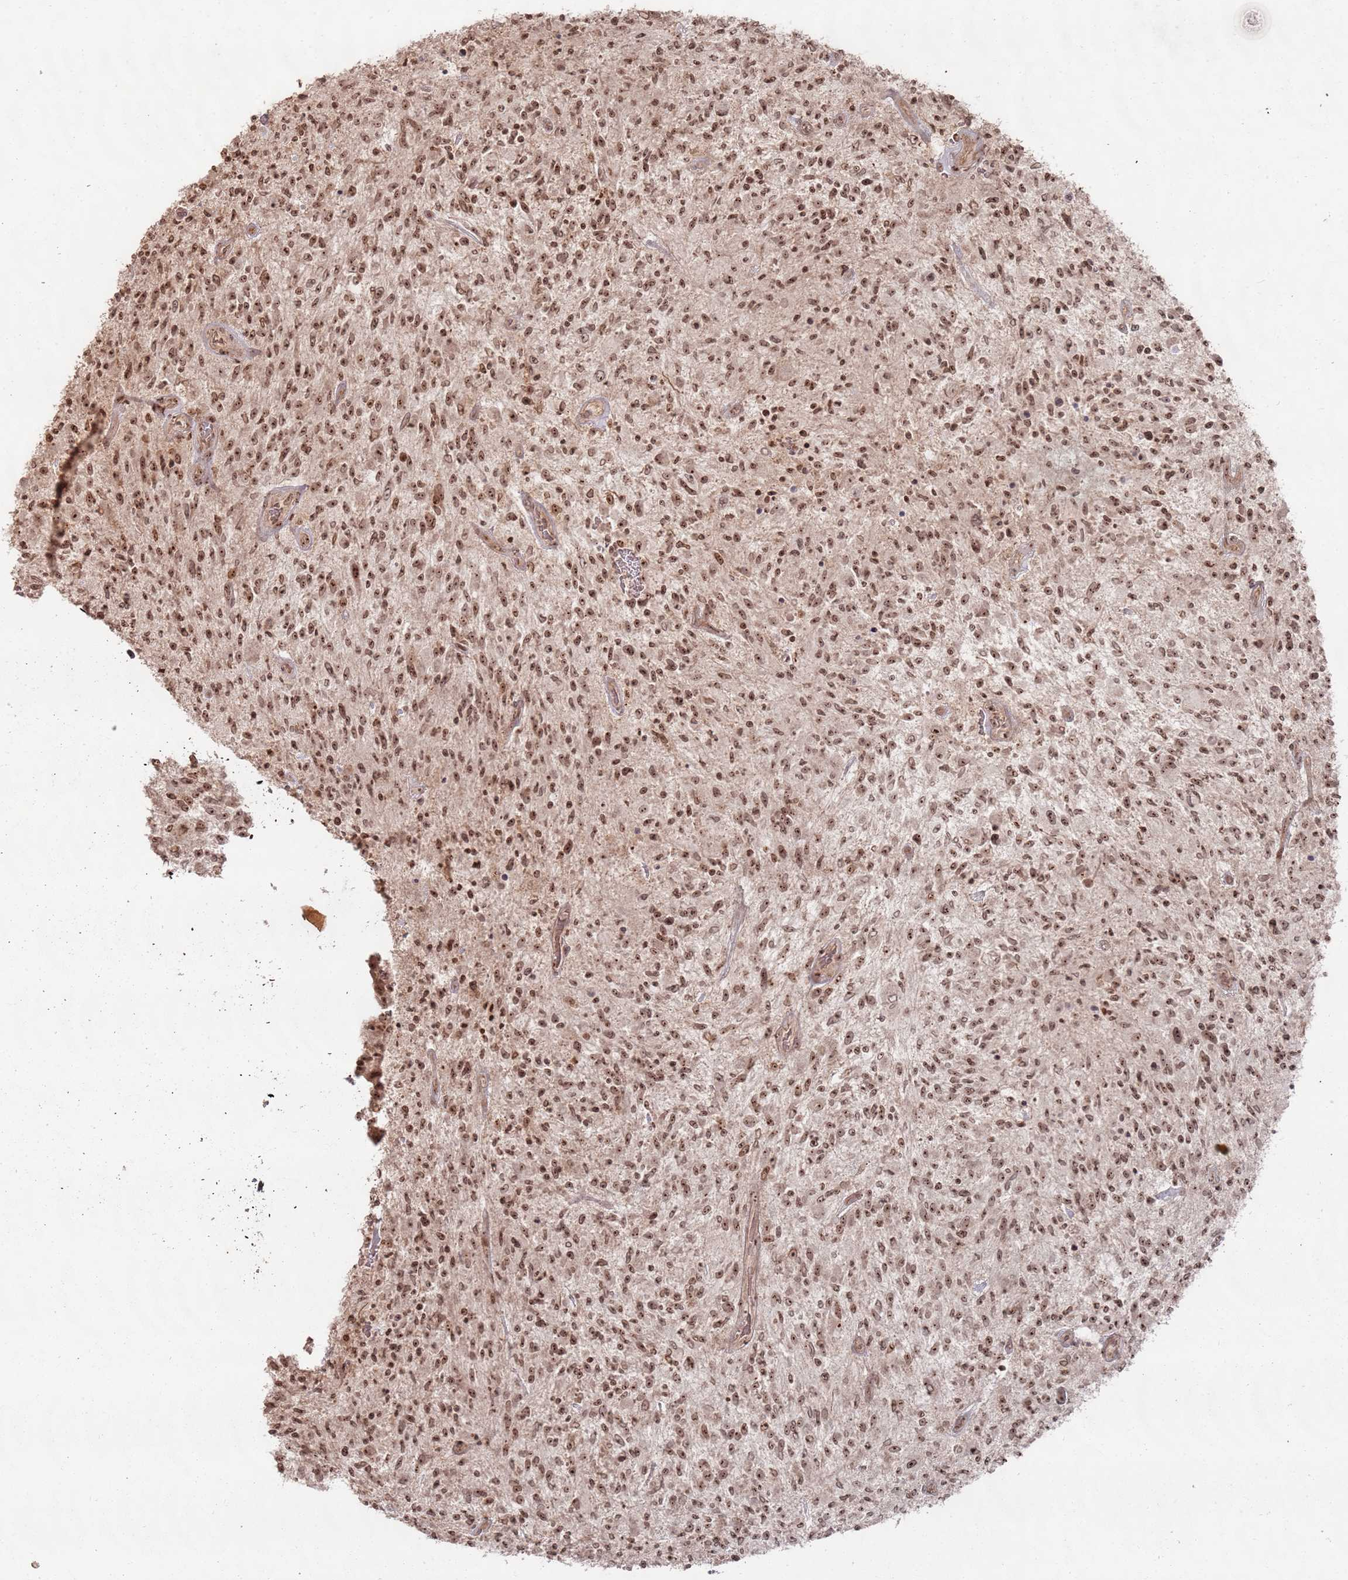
{"staining": {"intensity": "strong", "quantity": ">75%", "location": "nuclear"}, "tissue": "glioma", "cell_type": "Tumor cells", "image_type": "cancer", "snomed": [{"axis": "morphology", "description": "Glioma, malignant, High grade"}, {"axis": "topography", "description": "Brain"}], "caption": "IHC of high-grade glioma (malignant) shows high levels of strong nuclear expression in approximately >75% of tumor cells.", "gene": "UTP11", "patient": {"sex": "male", "age": 47}}